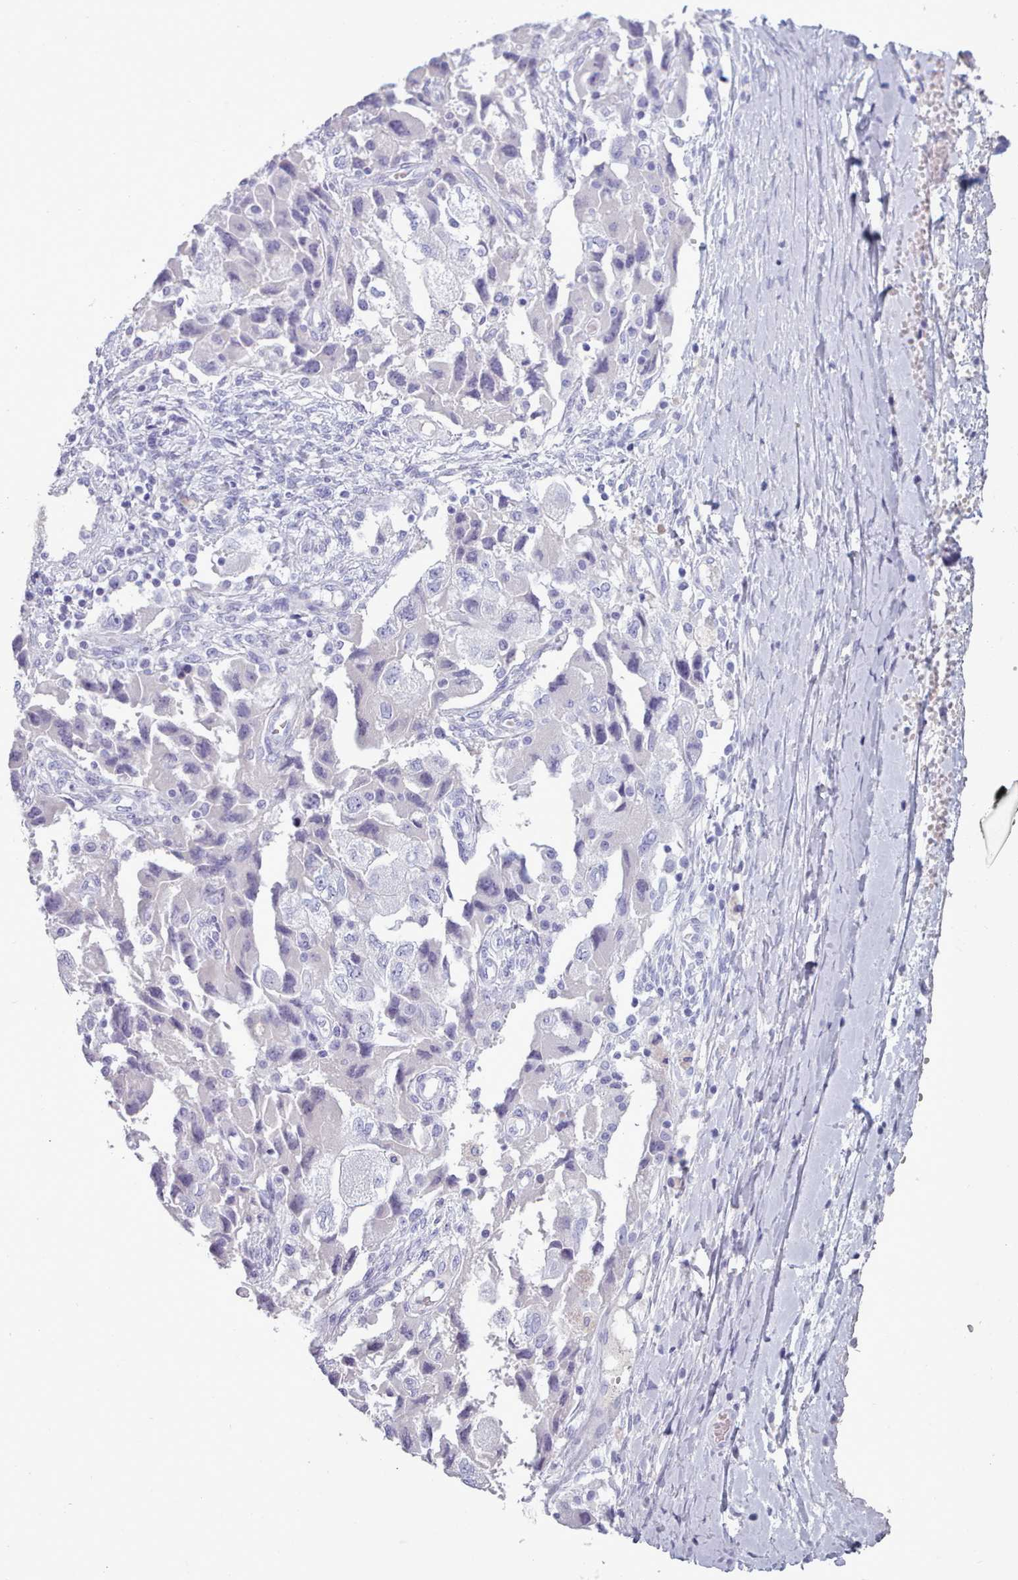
{"staining": {"intensity": "negative", "quantity": "none", "location": "none"}, "tissue": "ovarian cancer", "cell_type": "Tumor cells", "image_type": "cancer", "snomed": [{"axis": "morphology", "description": "Carcinoma, NOS"}, {"axis": "morphology", "description": "Cystadenocarcinoma, serous, NOS"}, {"axis": "topography", "description": "Ovary"}], "caption": "High magnification brightfield microscopy of ovarian cancer stained with DAB (3,3'-diaminobenzidine) (brown) and counterstained with hematoxylin (blue): tumor cells show no significant staining. Nuclei are stained in blue.", "gene": "ZNF43", "patient": {"sex": "female", "age": 69}}